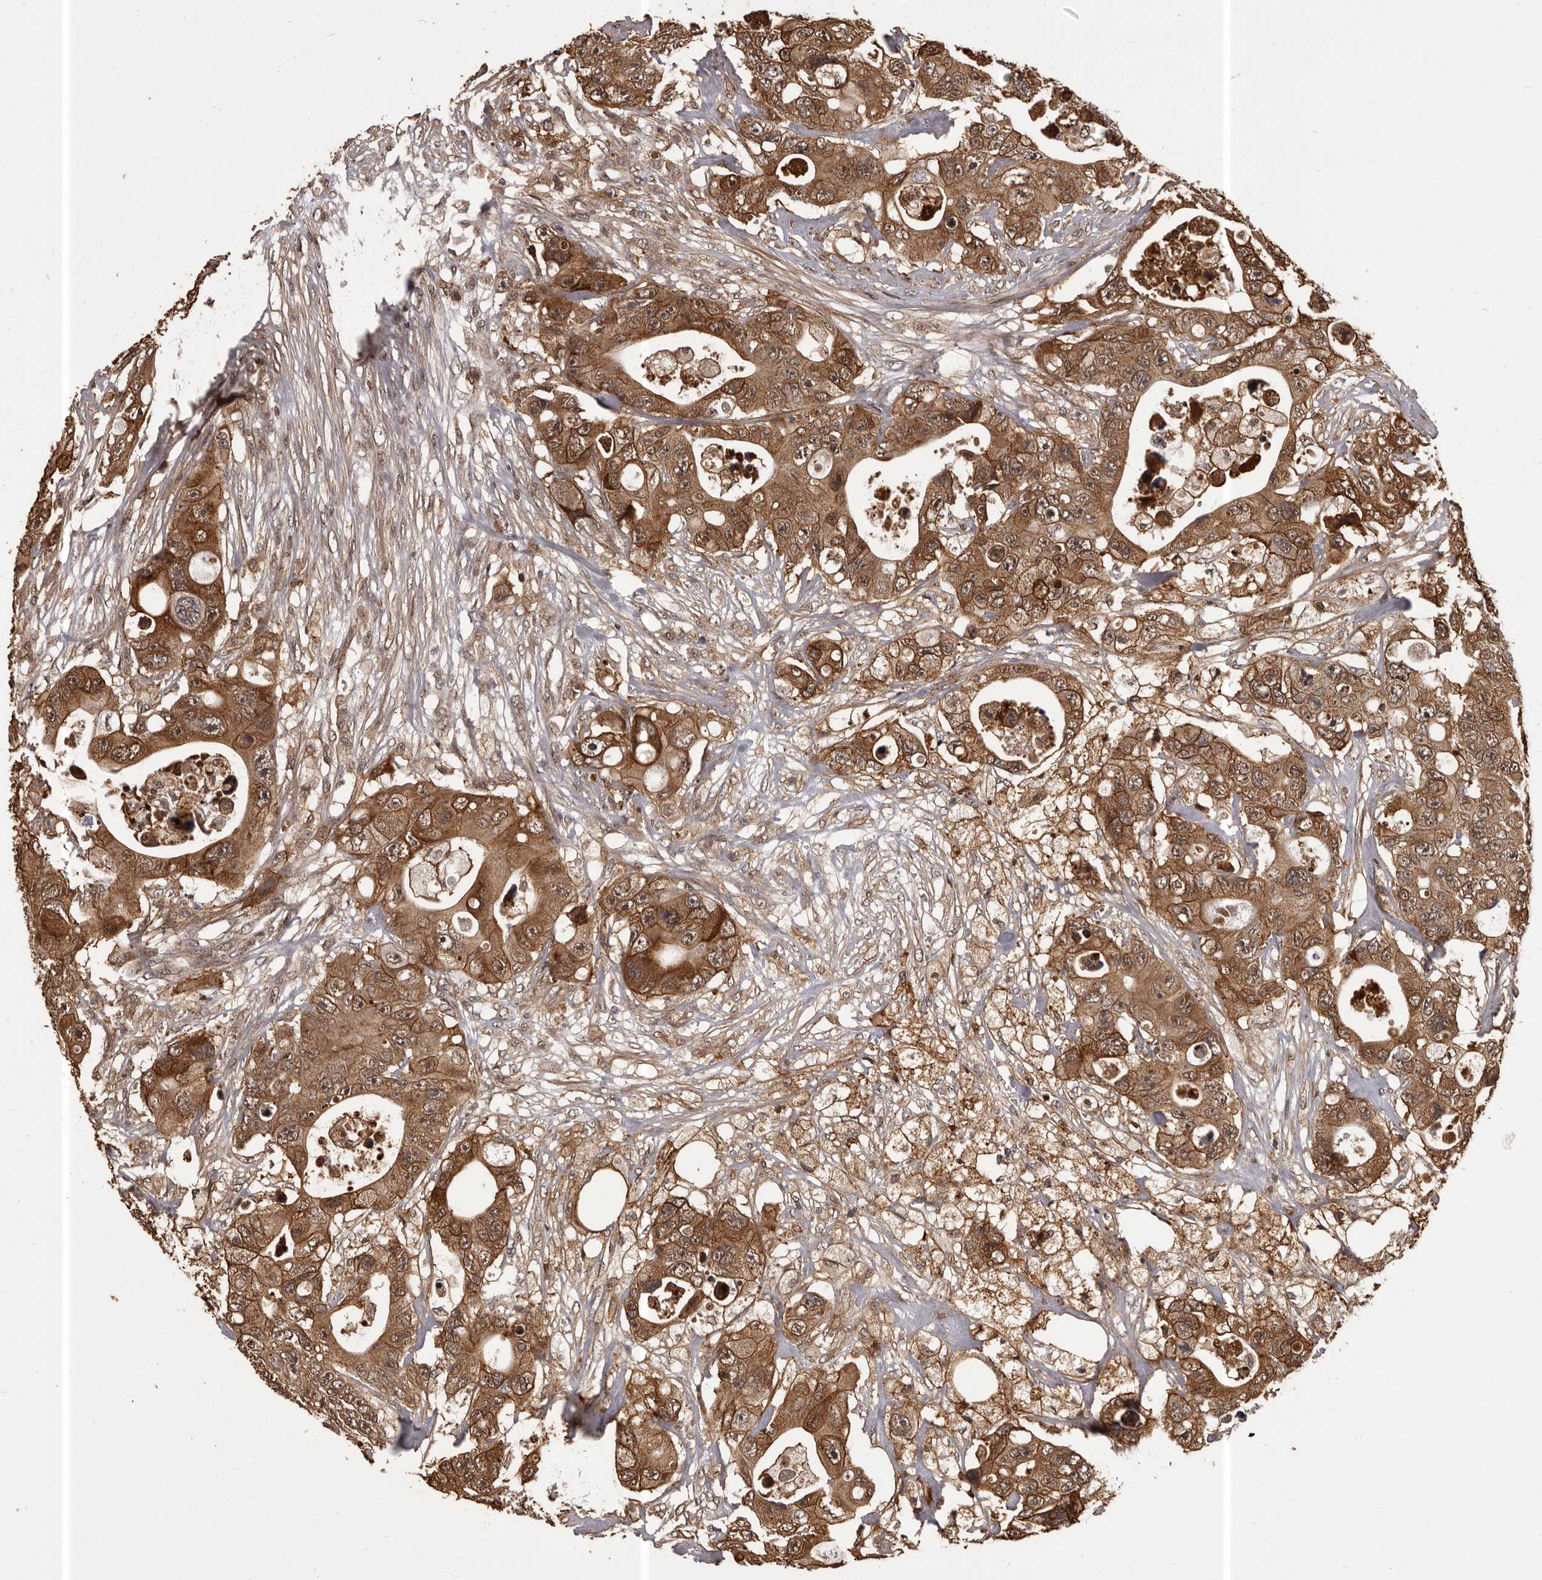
{"staining": {"intensity": "moderate", "quantity": ">75%", "location": "cytoplasmic/membranous"}, "tissue": "colorectal cancer", "cell_type": "Tumor cells", "image_type": "cancer", "snomed": [{"axis": "morphology", "description": "Adenocarcinoma, NOS"}, {"axis": "topography", "description": "Colon"}], "caption": "Human colorectal cancer (adenocarcinoma) stained for a protein (brown) demonstrates moderate cytoplasmic/membranous positive positivity in approximately >75% of tumor cells.", "gene": "SLITRK6", "patient": {"sex": "female", "age": 46}}